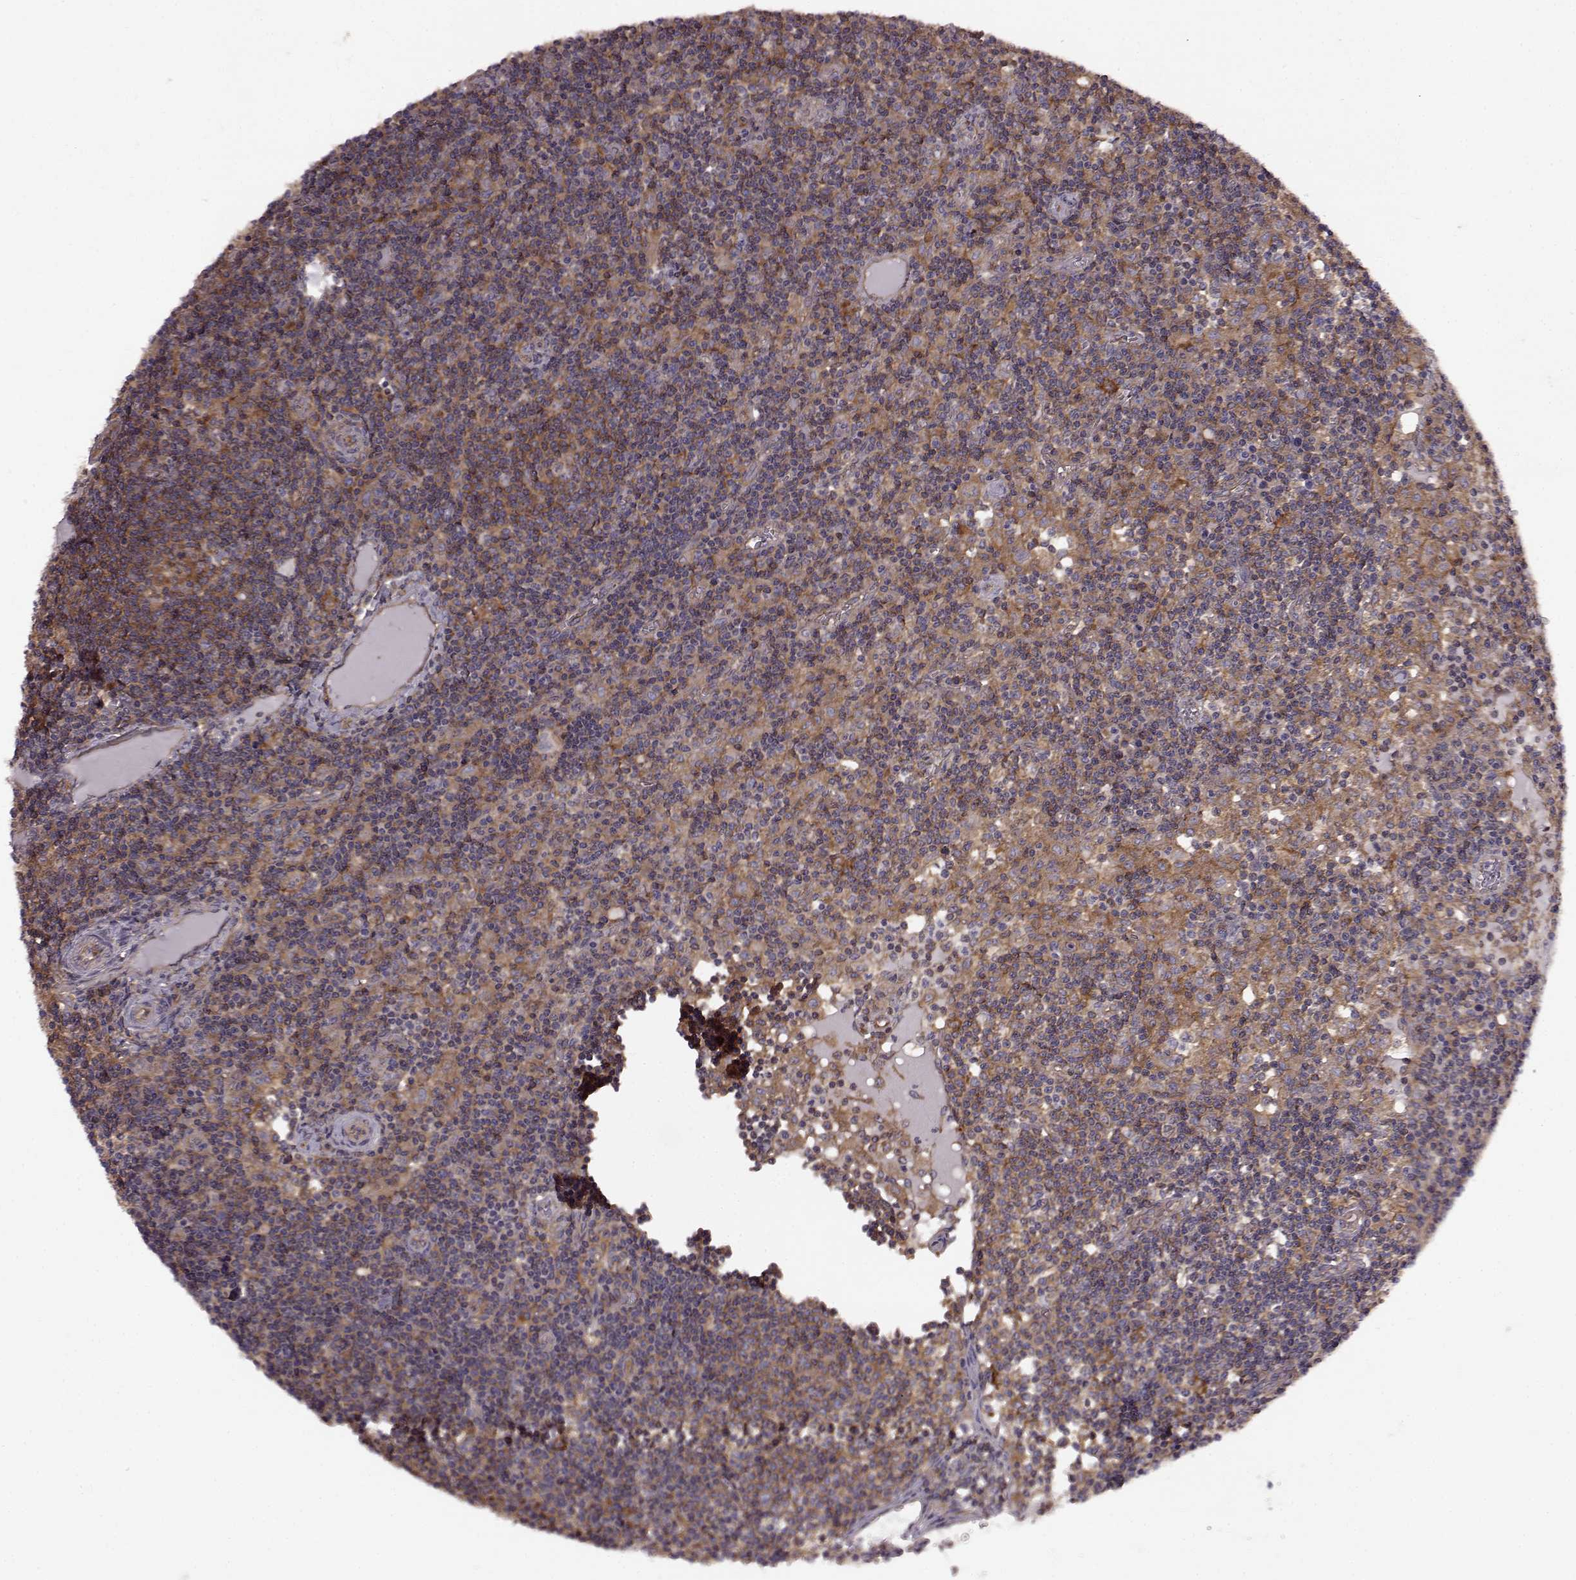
{"staining": {"intensity": "moderate", "quantity": "25%-75%", "location": "cytoplasmic/membranous"}, "tissue": "lymph node", "cell_type": "Non-germinal center cells", "image_type": "normal", "snomed": [{"axis": "morphology", "description": "Normal tissue, NOS"}, {"axis": "topography", "description": "Lymph node"}], "caption": "Lymph node stained with DAB immunohistochemistry displays medium levels of moderate cytoplasmic/membranous positivity in approximately 25%-75% of non-germinal center cells.", "gene": "RABGAP1", "patient": {"sex": "female", "age": 72}}